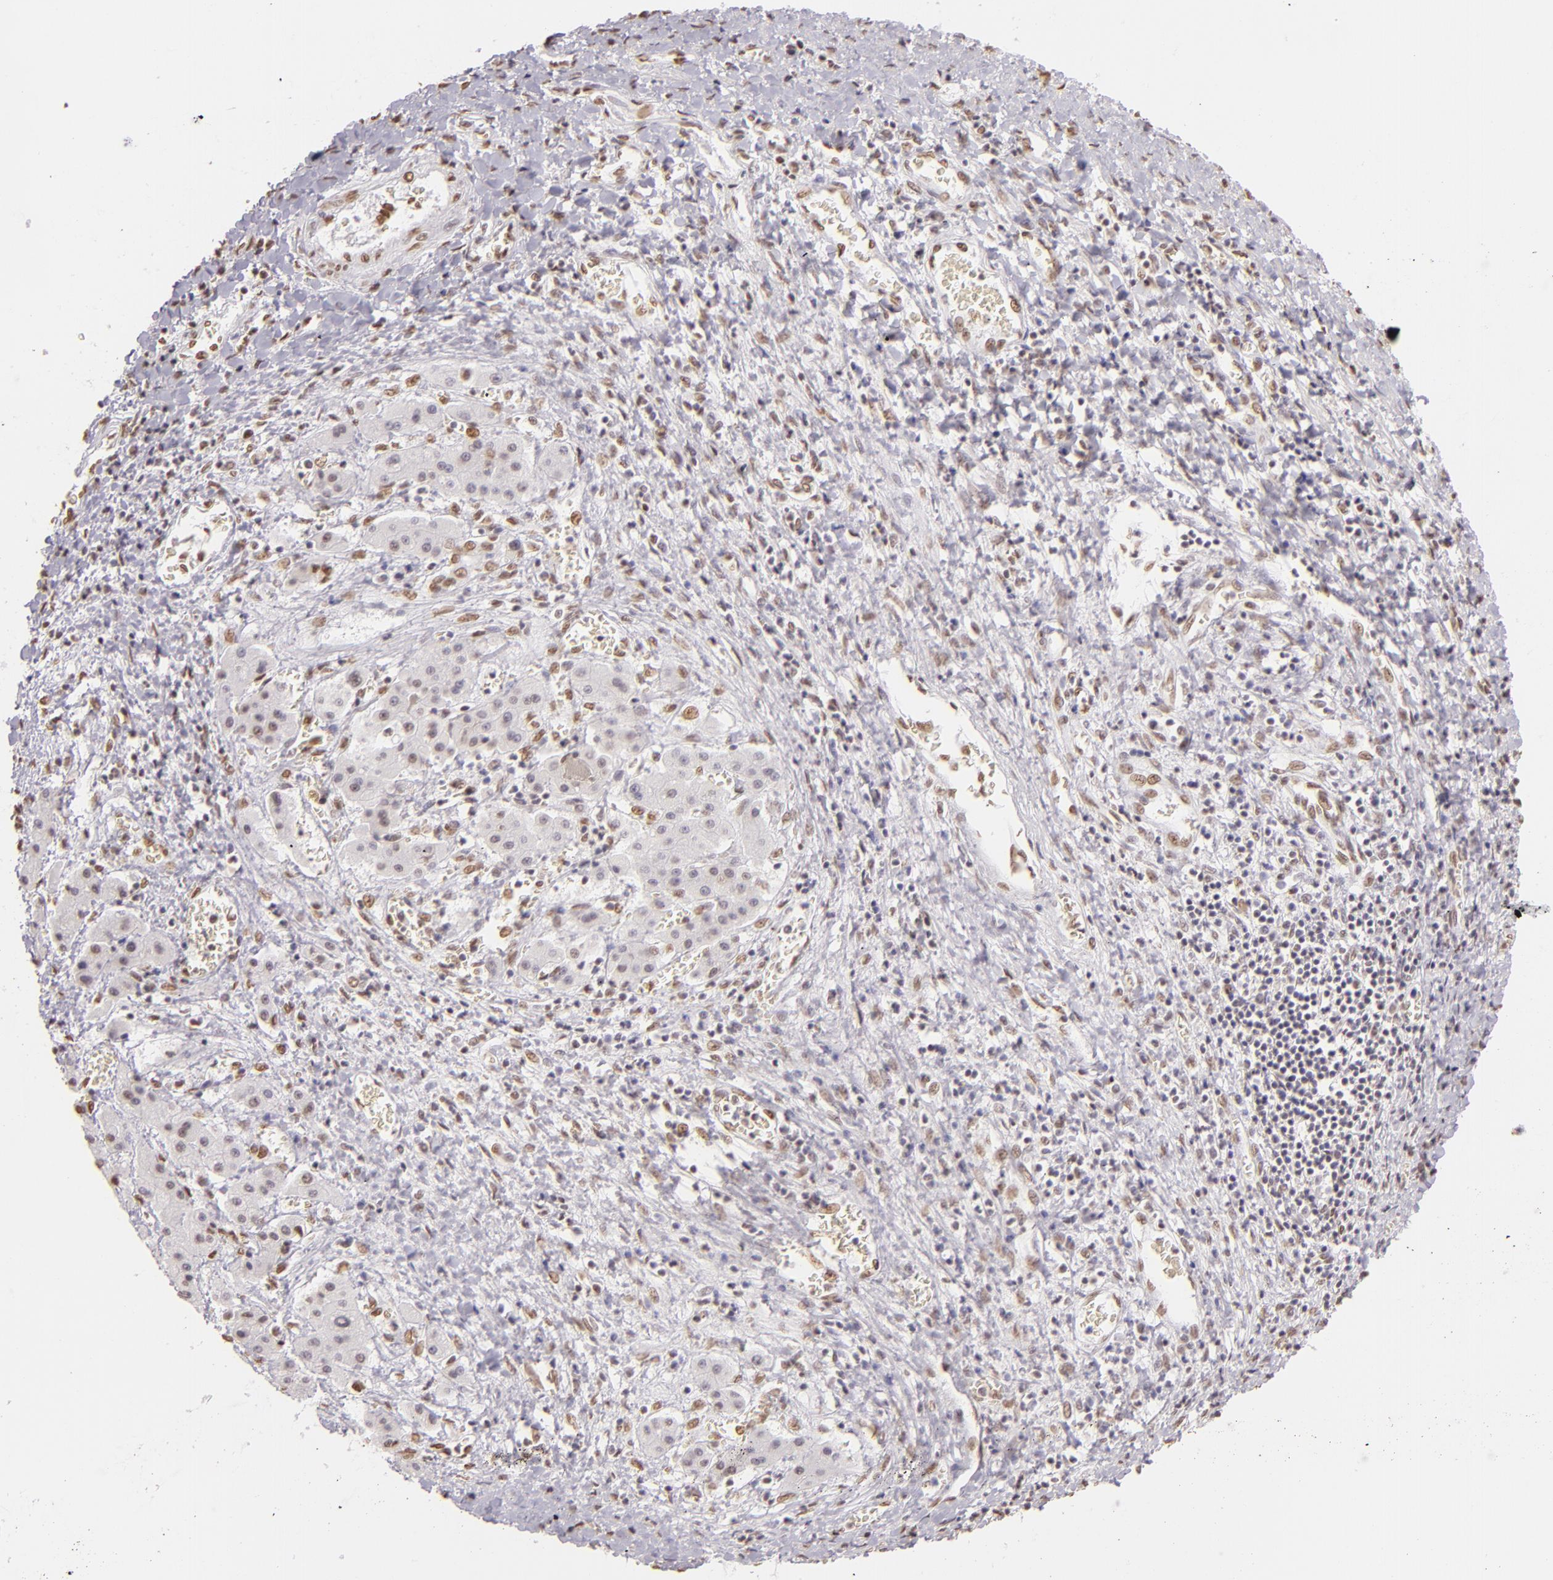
{"staining": {"intensity": "weak", "quantity": "<25%", "location": "nuclear"}, "tissue": "liver cancer", "cell_type": "Tumor cells", "image_type": "cancer", "snomed": [{"axis": "morphology", "description": "Carcinoma, Hepatocellular, NOS"}, {"axis": "topography", "description": "Liver"}], "caption": "This is an immunohistochemistry histopathology image of human liver cancer (hepatocellular carcinoma). There is no expression in tumor cells.", "gene": "PAPOLA", "patient": {"sex": "male", "age": 24}}